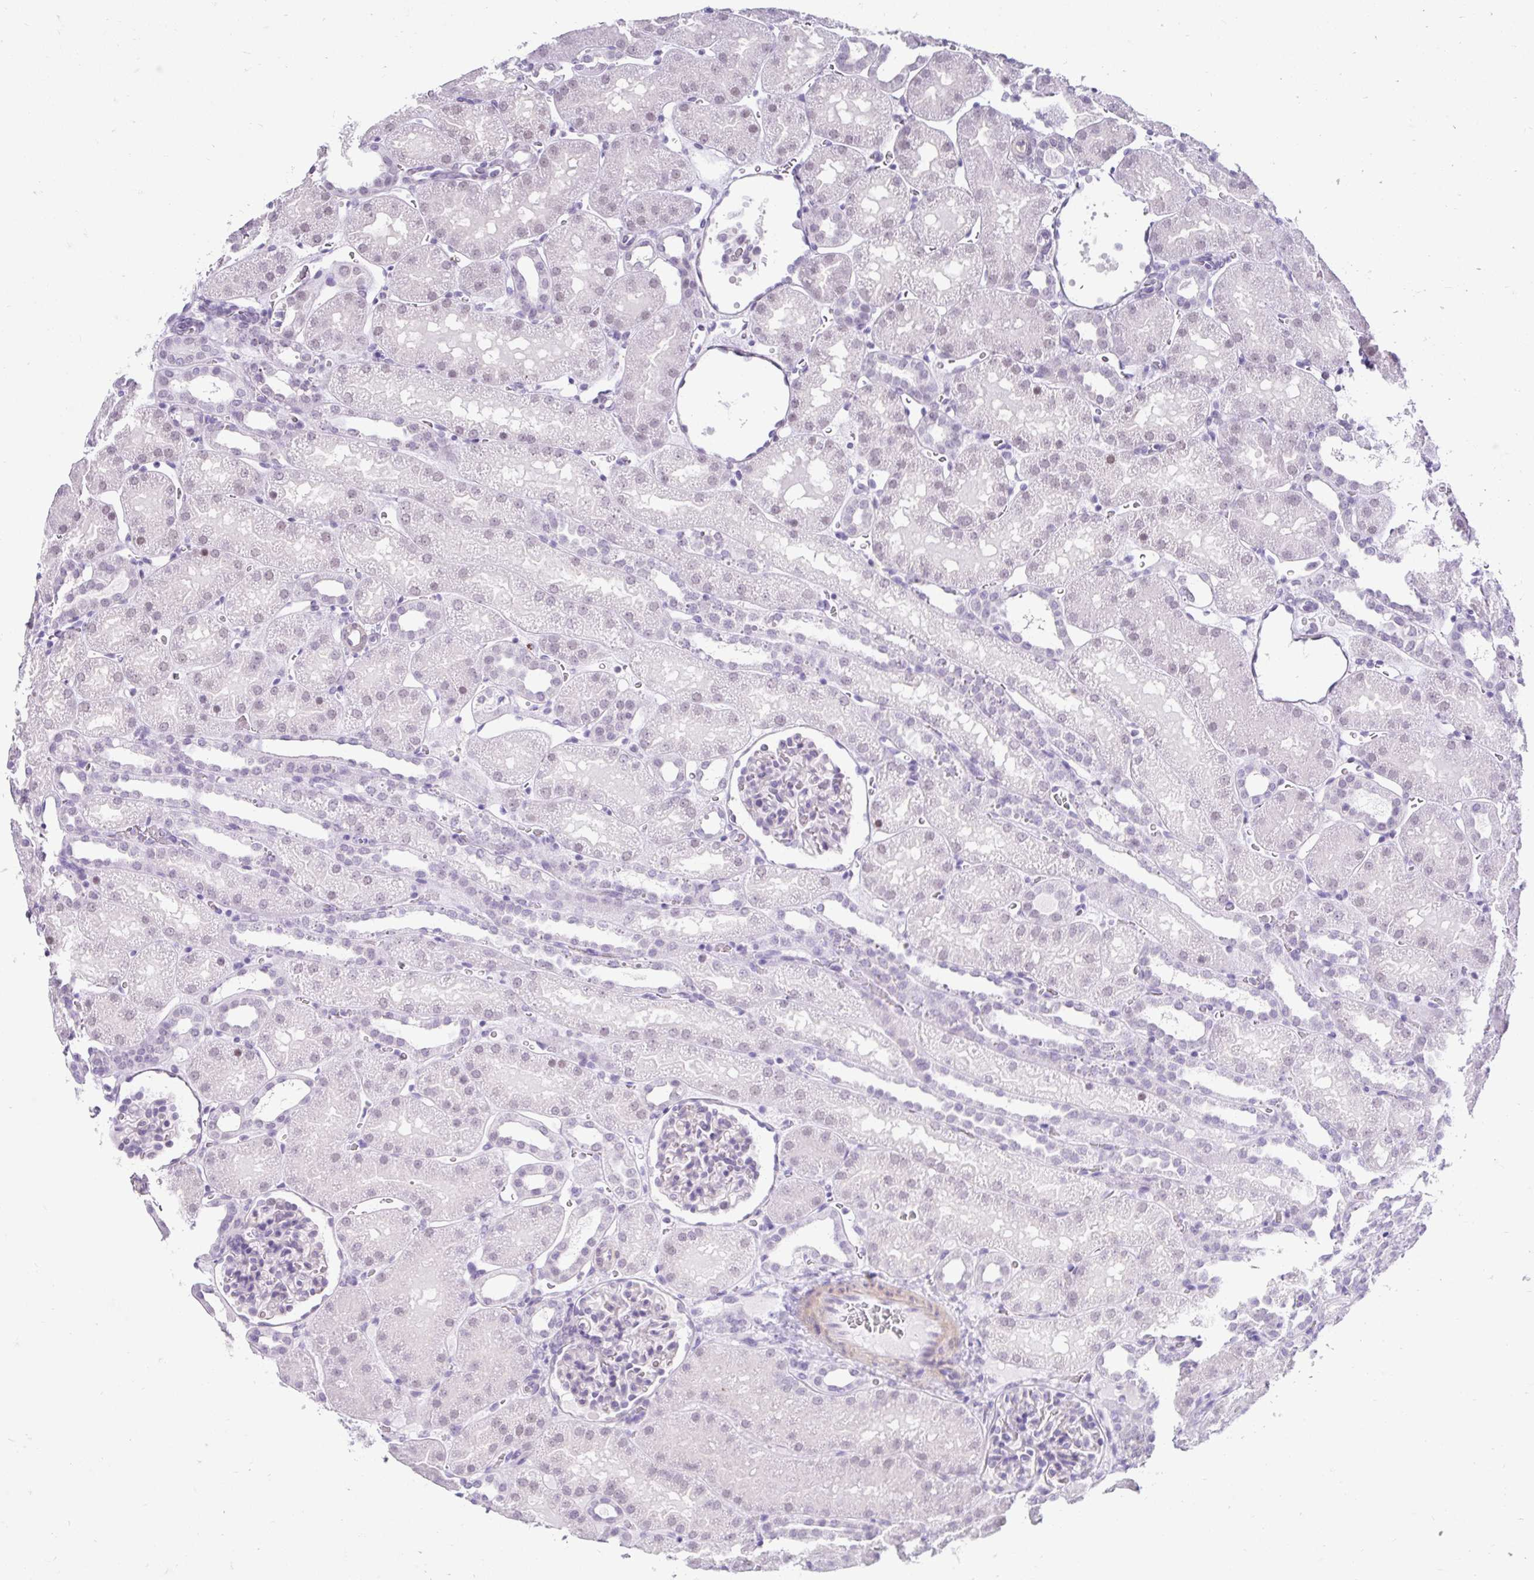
{"staining": {"intensity": "negative", "quantity": "none", "location": "none"}, "tissue": "kidney", "cell_type": "Cells in glomeruli", "image_type": "normal", "snomed": [{"axis": "morphology", "description": "Normal tissue, NOS"}, {"axis": "topography", "description": "Kidney"}], "caption": "Cells in glomeruli show no significant protein positivity in unremarkable kidney. Nuclei are stained in blue.", "gene": "DCAF17", "patient": {"sex": "male", "age": 2}}